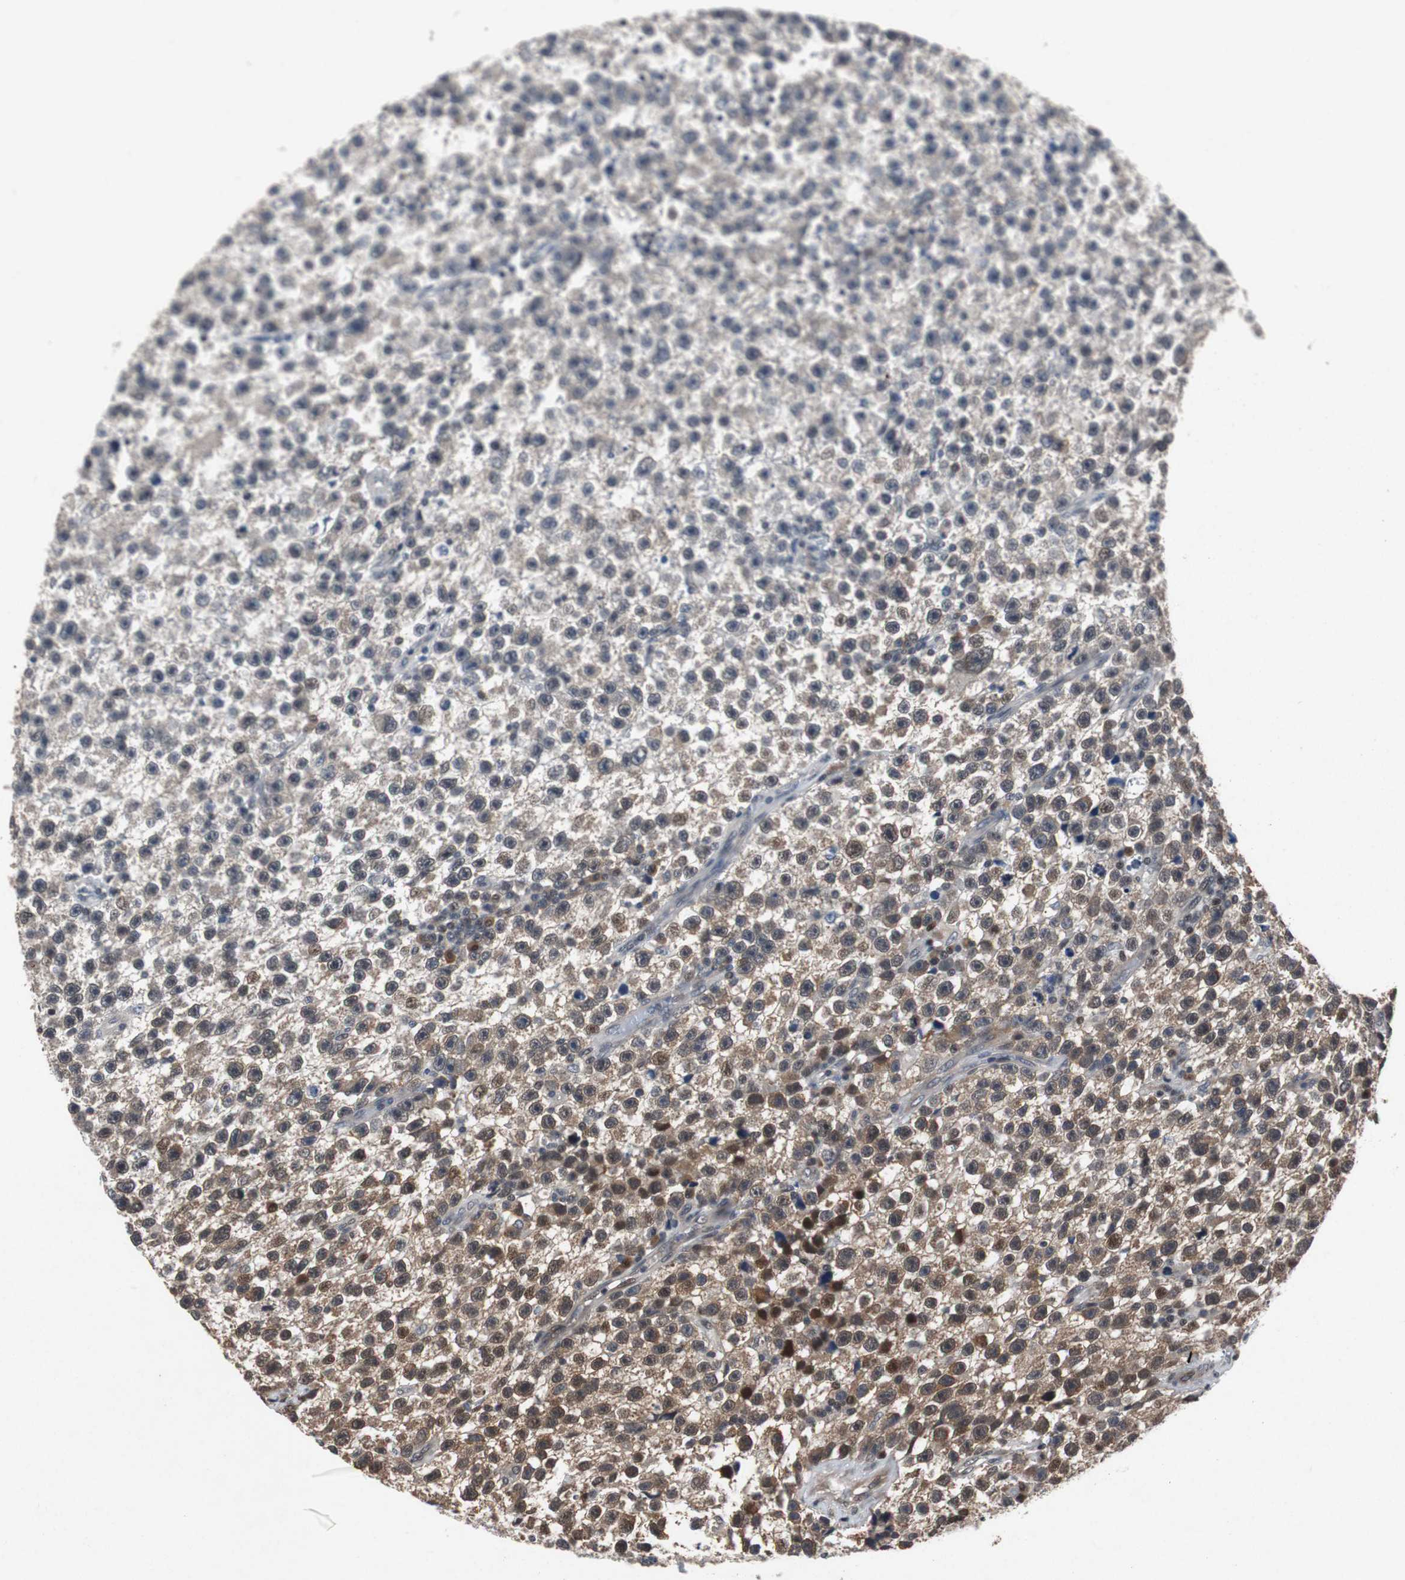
{"staining": {"intensity": "moderate", "quantity": "25%-75%", "location": "cytoplasmic/membranous,nuclear"}, "tissue": "testis cancer", "cell_type": "Tumor cells", "image_type": "cancer", "snomed": [{"axis": "morphology", "description": "Seminoma, NOS"}, {"axis": "topography", "description": "Testis"}], "caption": "The micrograph reveals staining of testis cancer, revealing moderate cytoplasmic/membranous and nuclear protein staining (brown color) within tumor cells.", "gene": "TP63", "patient": {"sex": "male", "age": 33}}